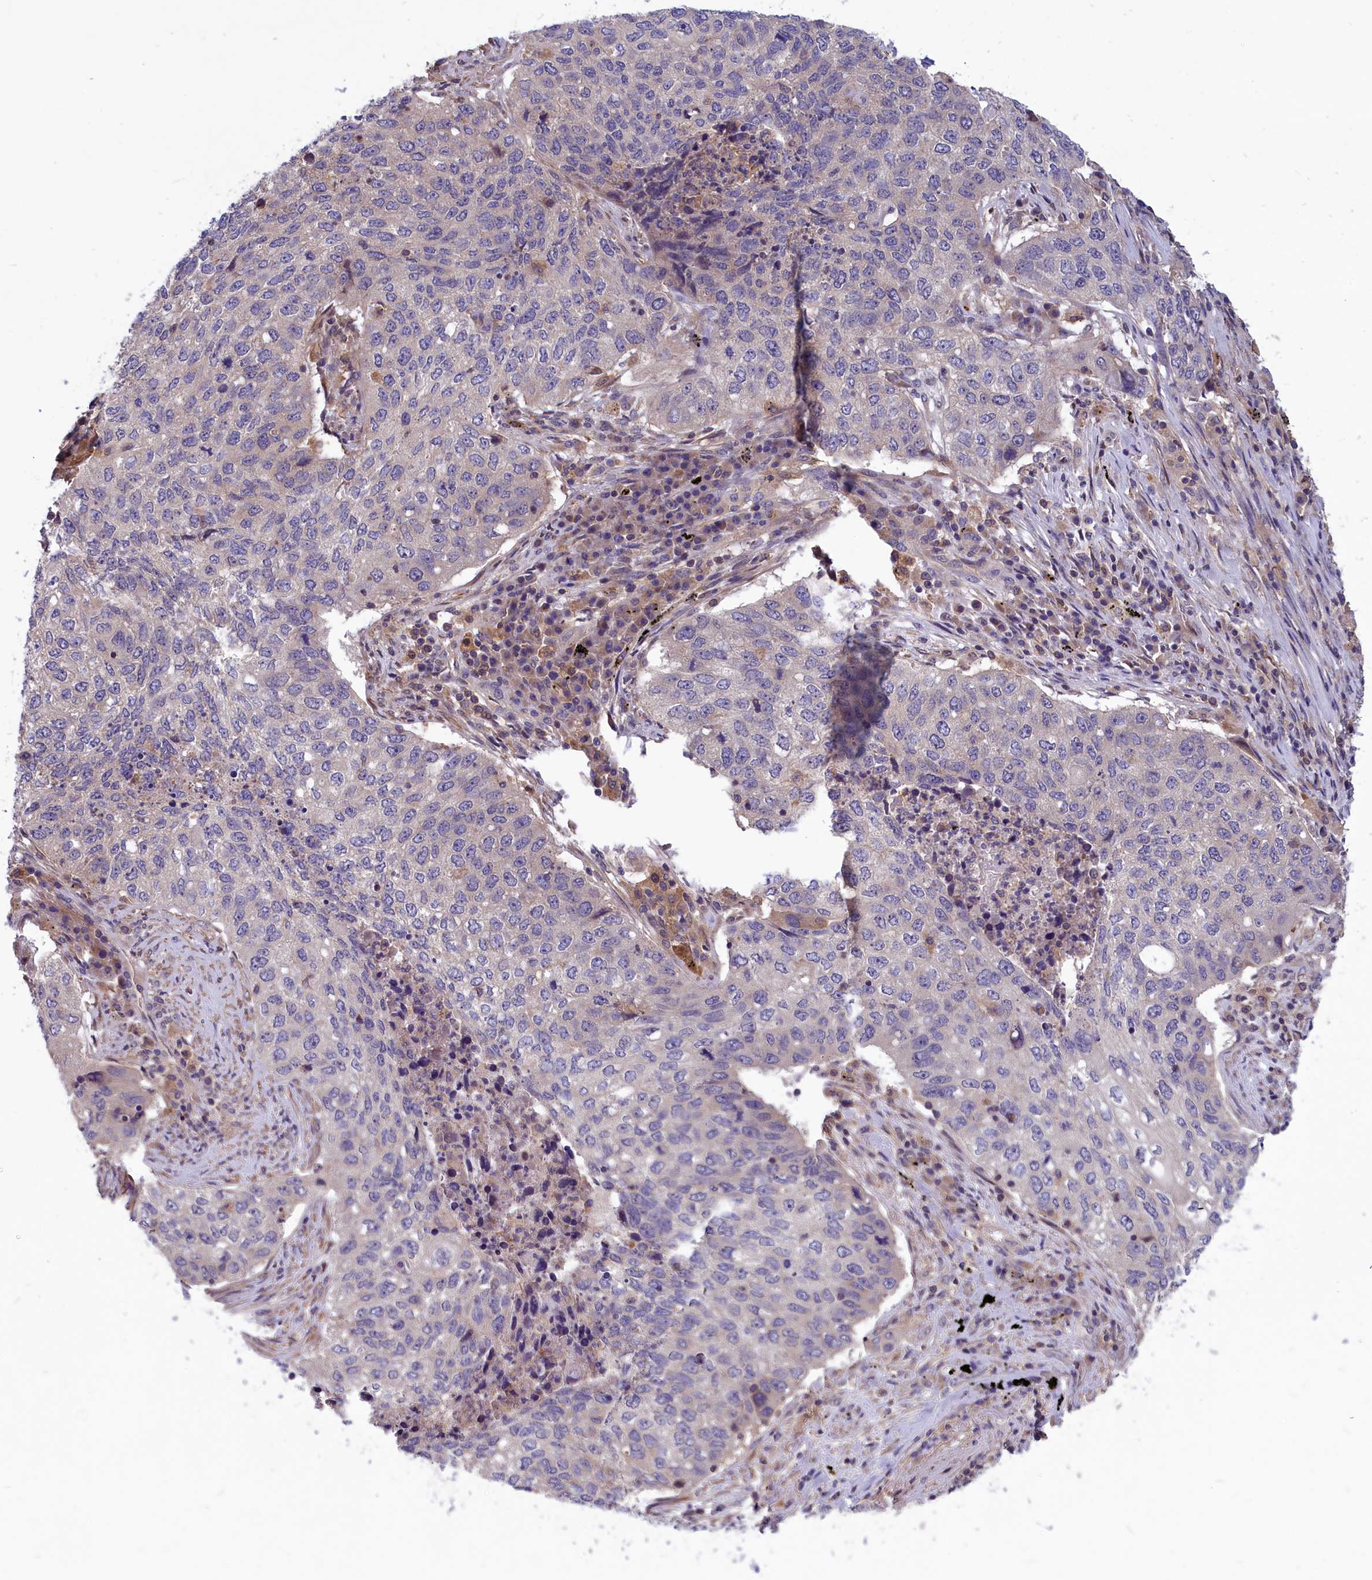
{"staining": {"intensity": "negative", "quantity": "none", "location": "none"}, "tissue": "lung cancer", "cell_type": "Tumor cells", "image_type": "cancer", "snomed": [{"axis": "morphology", "description": "Squamous cell carcinoma, NOS"}, {"axis": "topography", "description": "Lung"}], "caption": "Lung cancer stained for a protein using IHC exhibits no positivity tumor cells.", "gene": "AMDHD2", "patient": {"sex": "female", "age": 63}}